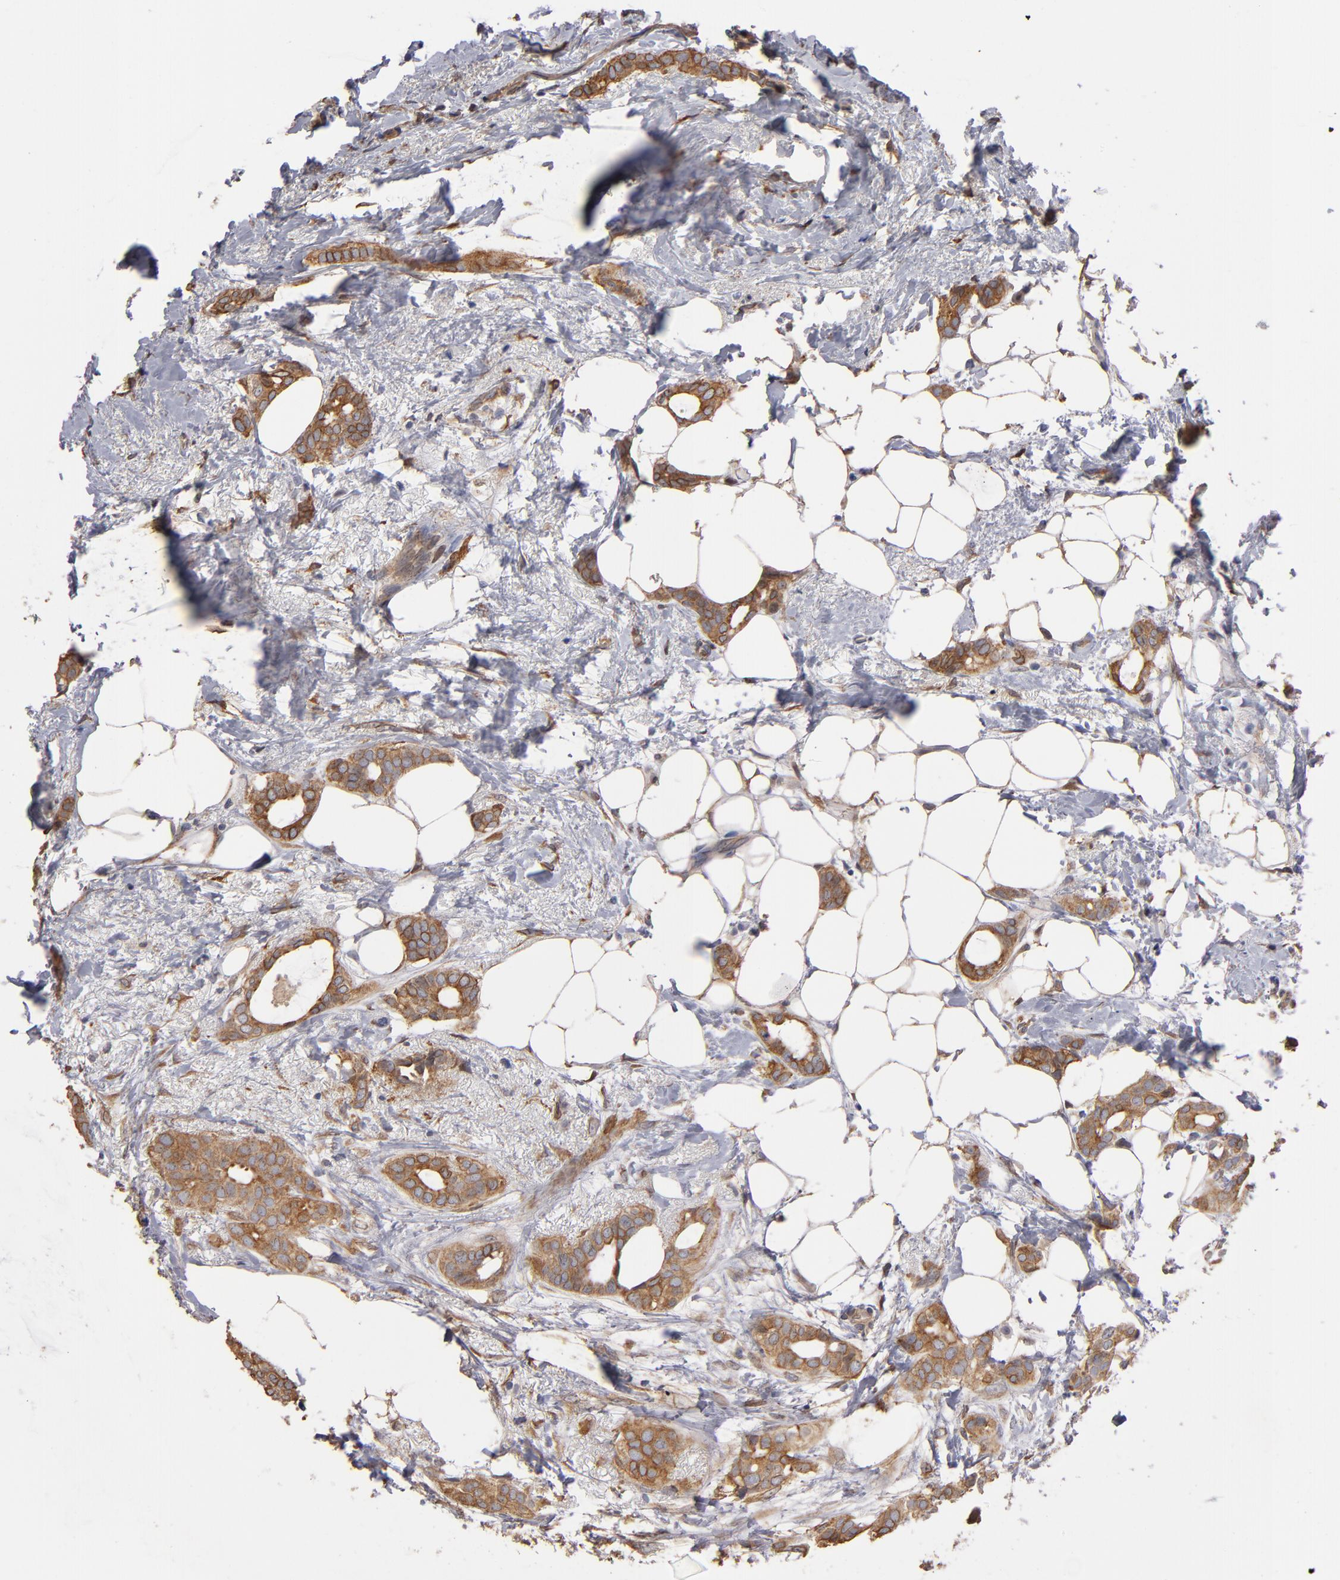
{"staining": {"intensity": "moderate", "quantity": ">75%", "location": "cytoplasmic/membranous"}, "tissue": "breast cancer", "cell_type": "Tumor cells", "image_type": "cancer", "snomed": [{"axis": "morphology", "description": "Duct carcinoma"}, {"axis": "topography", "description": "Breast"}], "caption": "A micrograph showing moderate cytoplasmic/membranous expression in approximately >75% of tumor cells in breast intraductal carcinoma, as visualized by brown immunohistochemical staining.", "gene": "PGRMC1", "patient": {"sex": "female", "age": 54}}